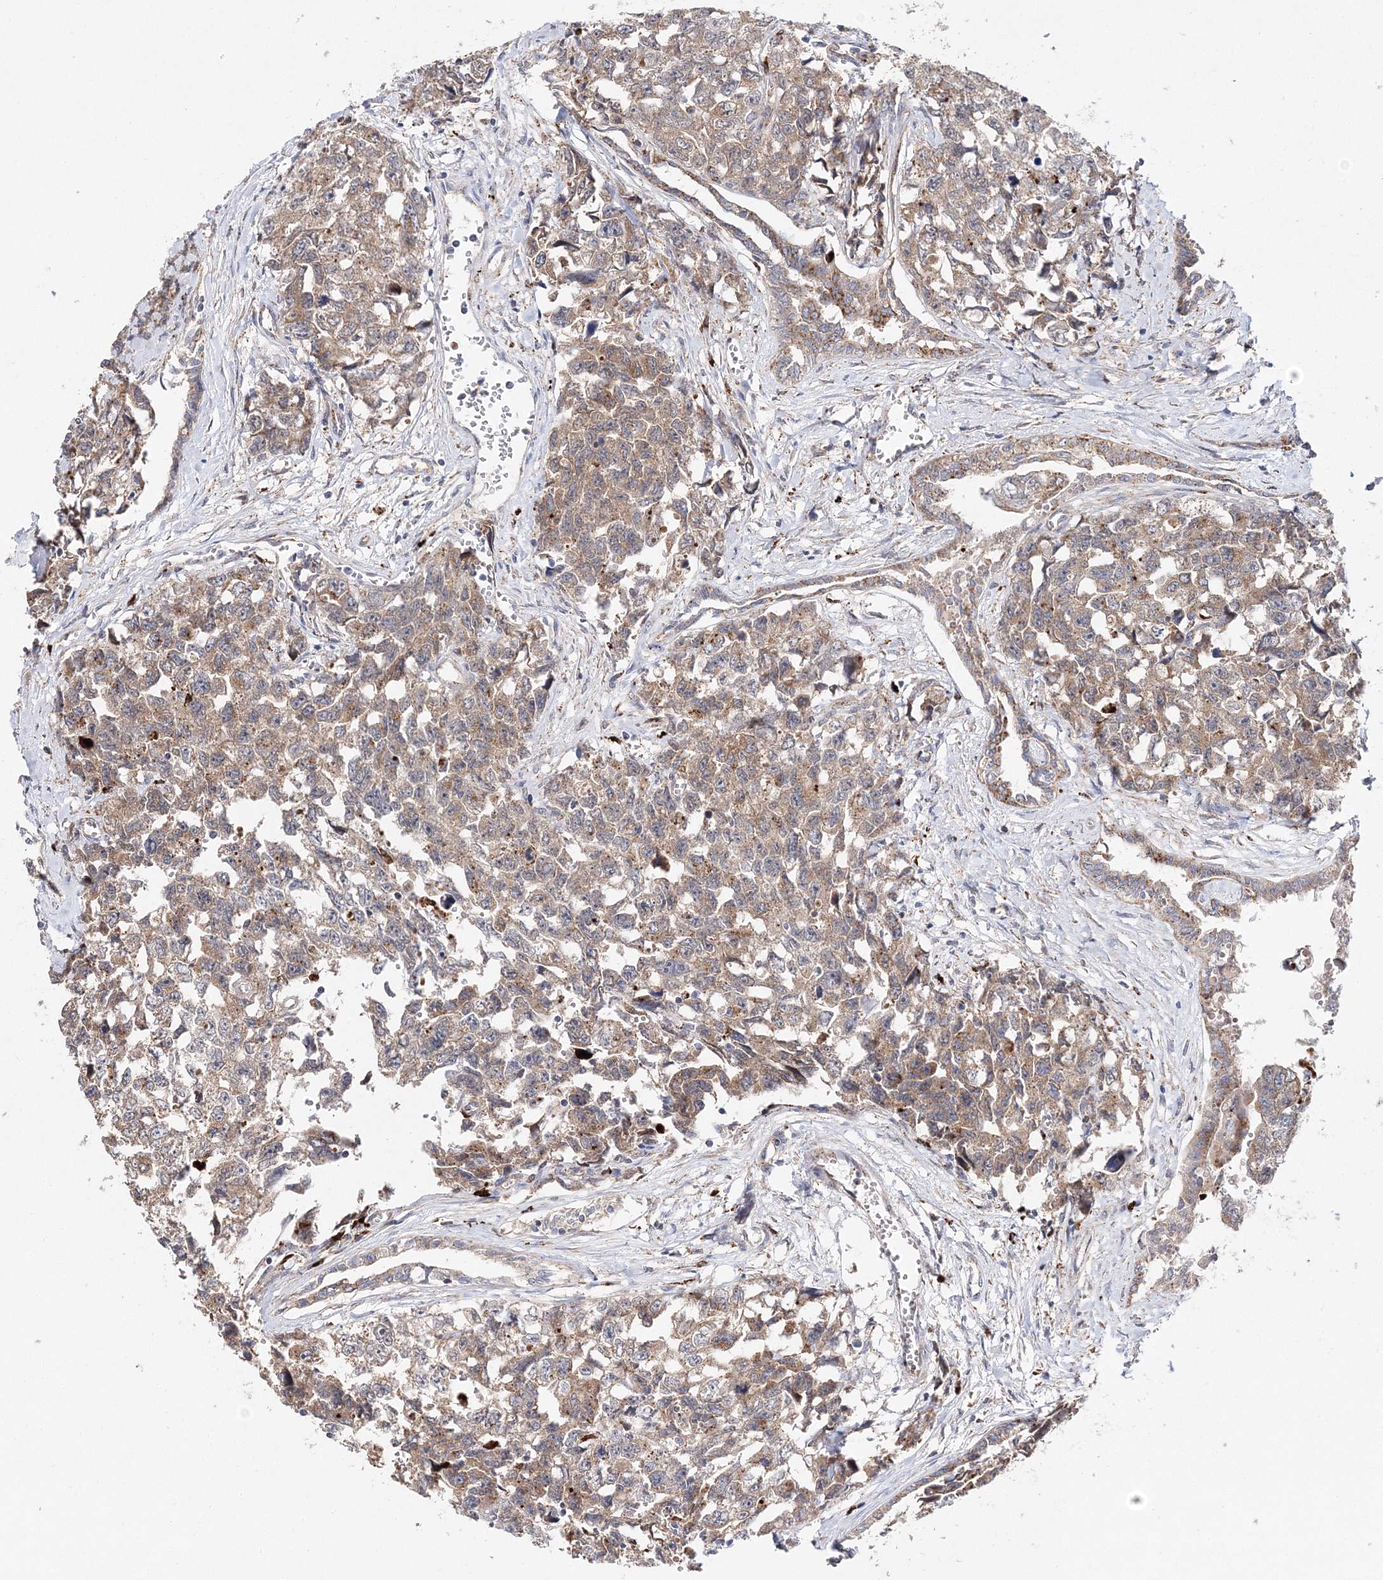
{"staining": {"intensity": "moderate", "quantity": ">75%", "location": "cytoplasmic/membranous"}, "tissue": "testis cancer", "cell_type": "Tumor cells", "image_type": "cancer", "snomed": [{"axis": "morphology", "description": "Carcinoma, Embryonal, NOS"}, {"axis": "topography", "description": "Testis"}], "caption": "Immunohistochemical staining of human testis embryonal carcinoma demonstrates moderate cytoplasmic/membranous protein expression in approximately >75% of tumor cells. (Brightfield microscopy of DAB IHC at high magnification).", "gene": "C3orf38", "patient": {"sex": "male", "age": 31}}